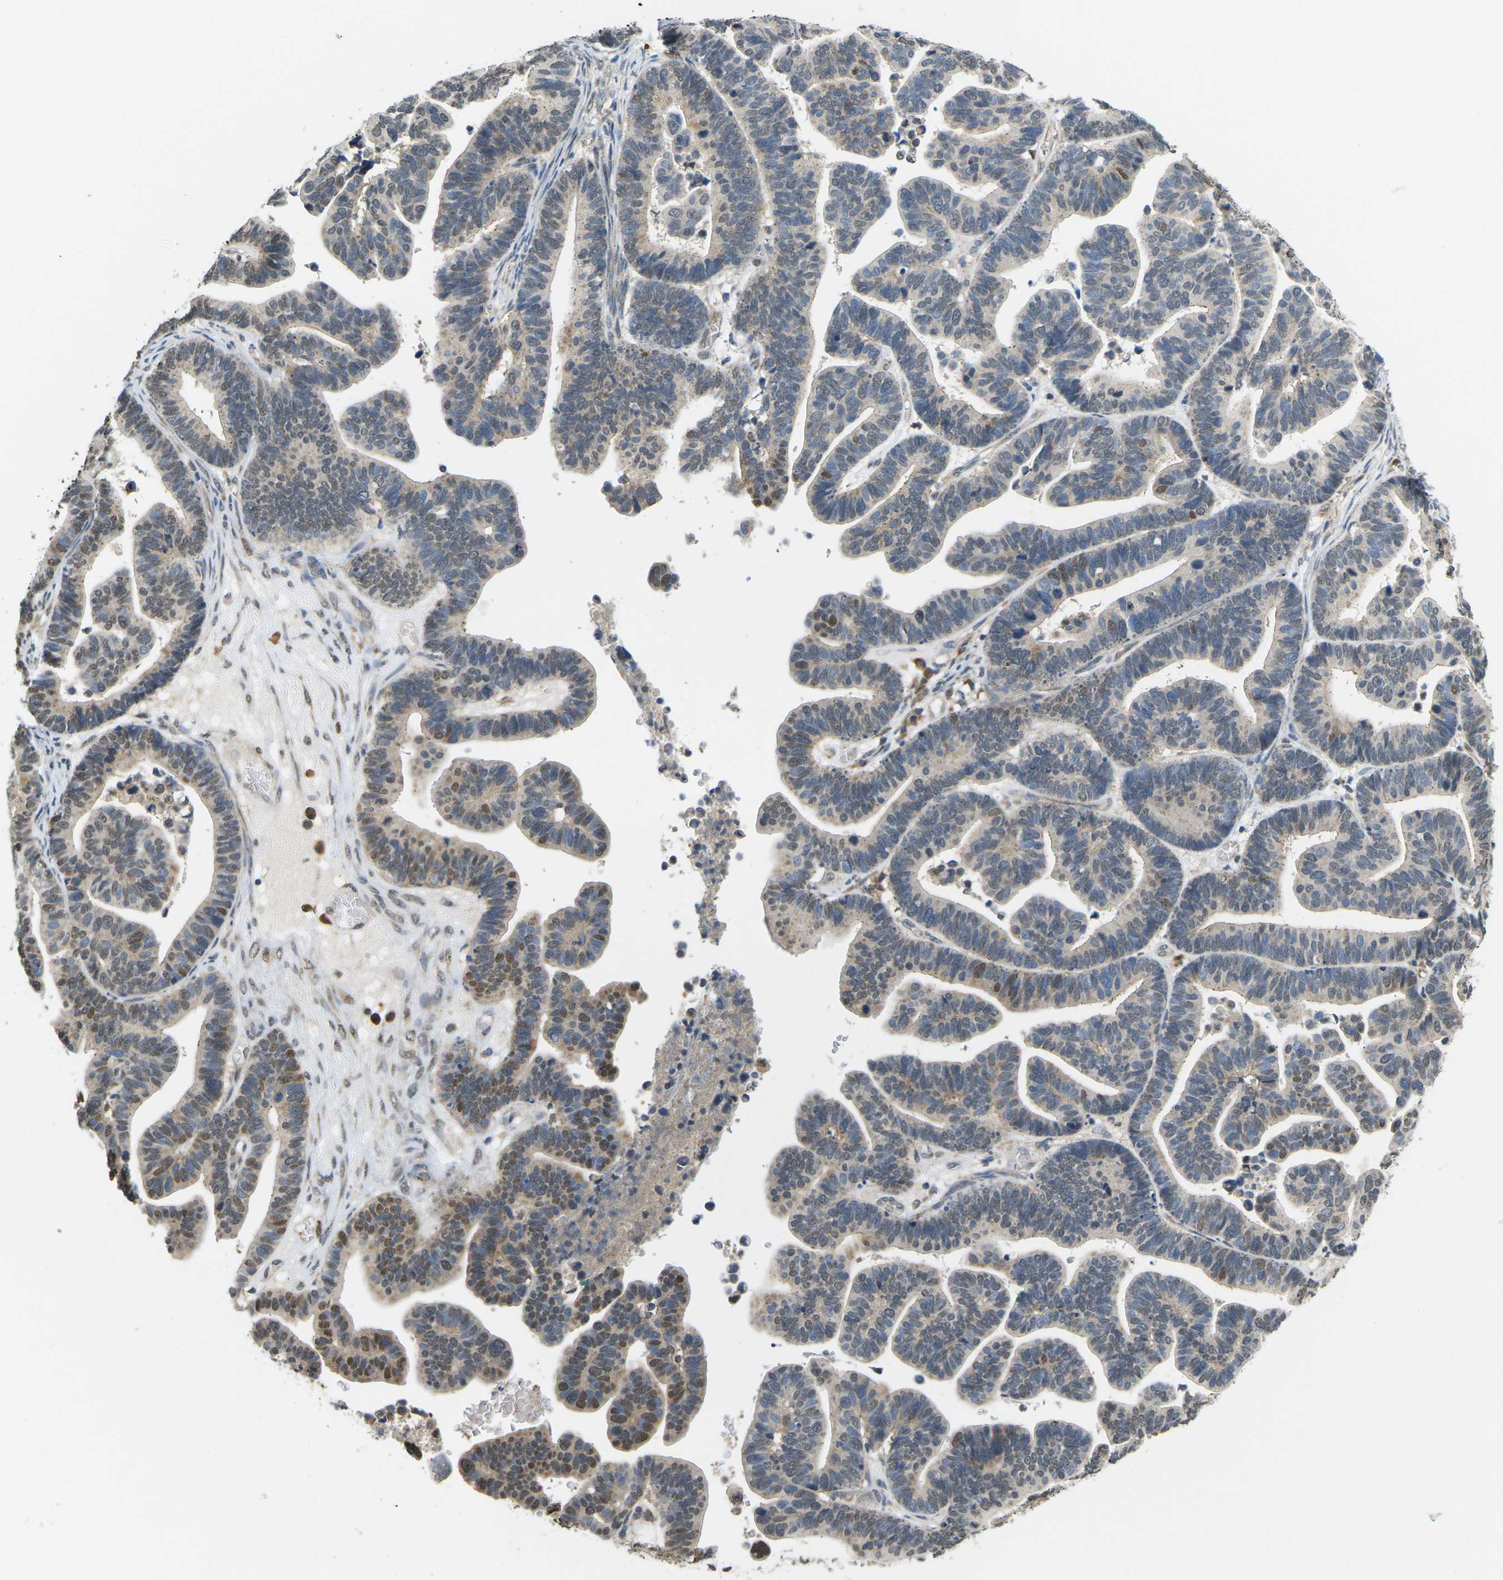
{"staining": {"intensity": "moderate", "quantity": "25%-75%", "location": "nuclear"}, "tissue": "ovarian cancer", "cell_type": "Tumor cells", "image_type": "cancer", "snomed": [{"axis": "morphology", "description": "Cystadenocarcinoma, serous, NOS"}, {"axis": "topography", "description": "Ovary"}], "caption": "IHC of serous cystadenocarcinoma (ovarian) exhibits medium levels of moderate nuclear expression in approximately 25%-75% of tumor cells. Immunohistochemistry stains the protein in brown and the nuclei are stained blue.", "gene": "ERBB4", "patient": {"sex": "female", "age": 56}}